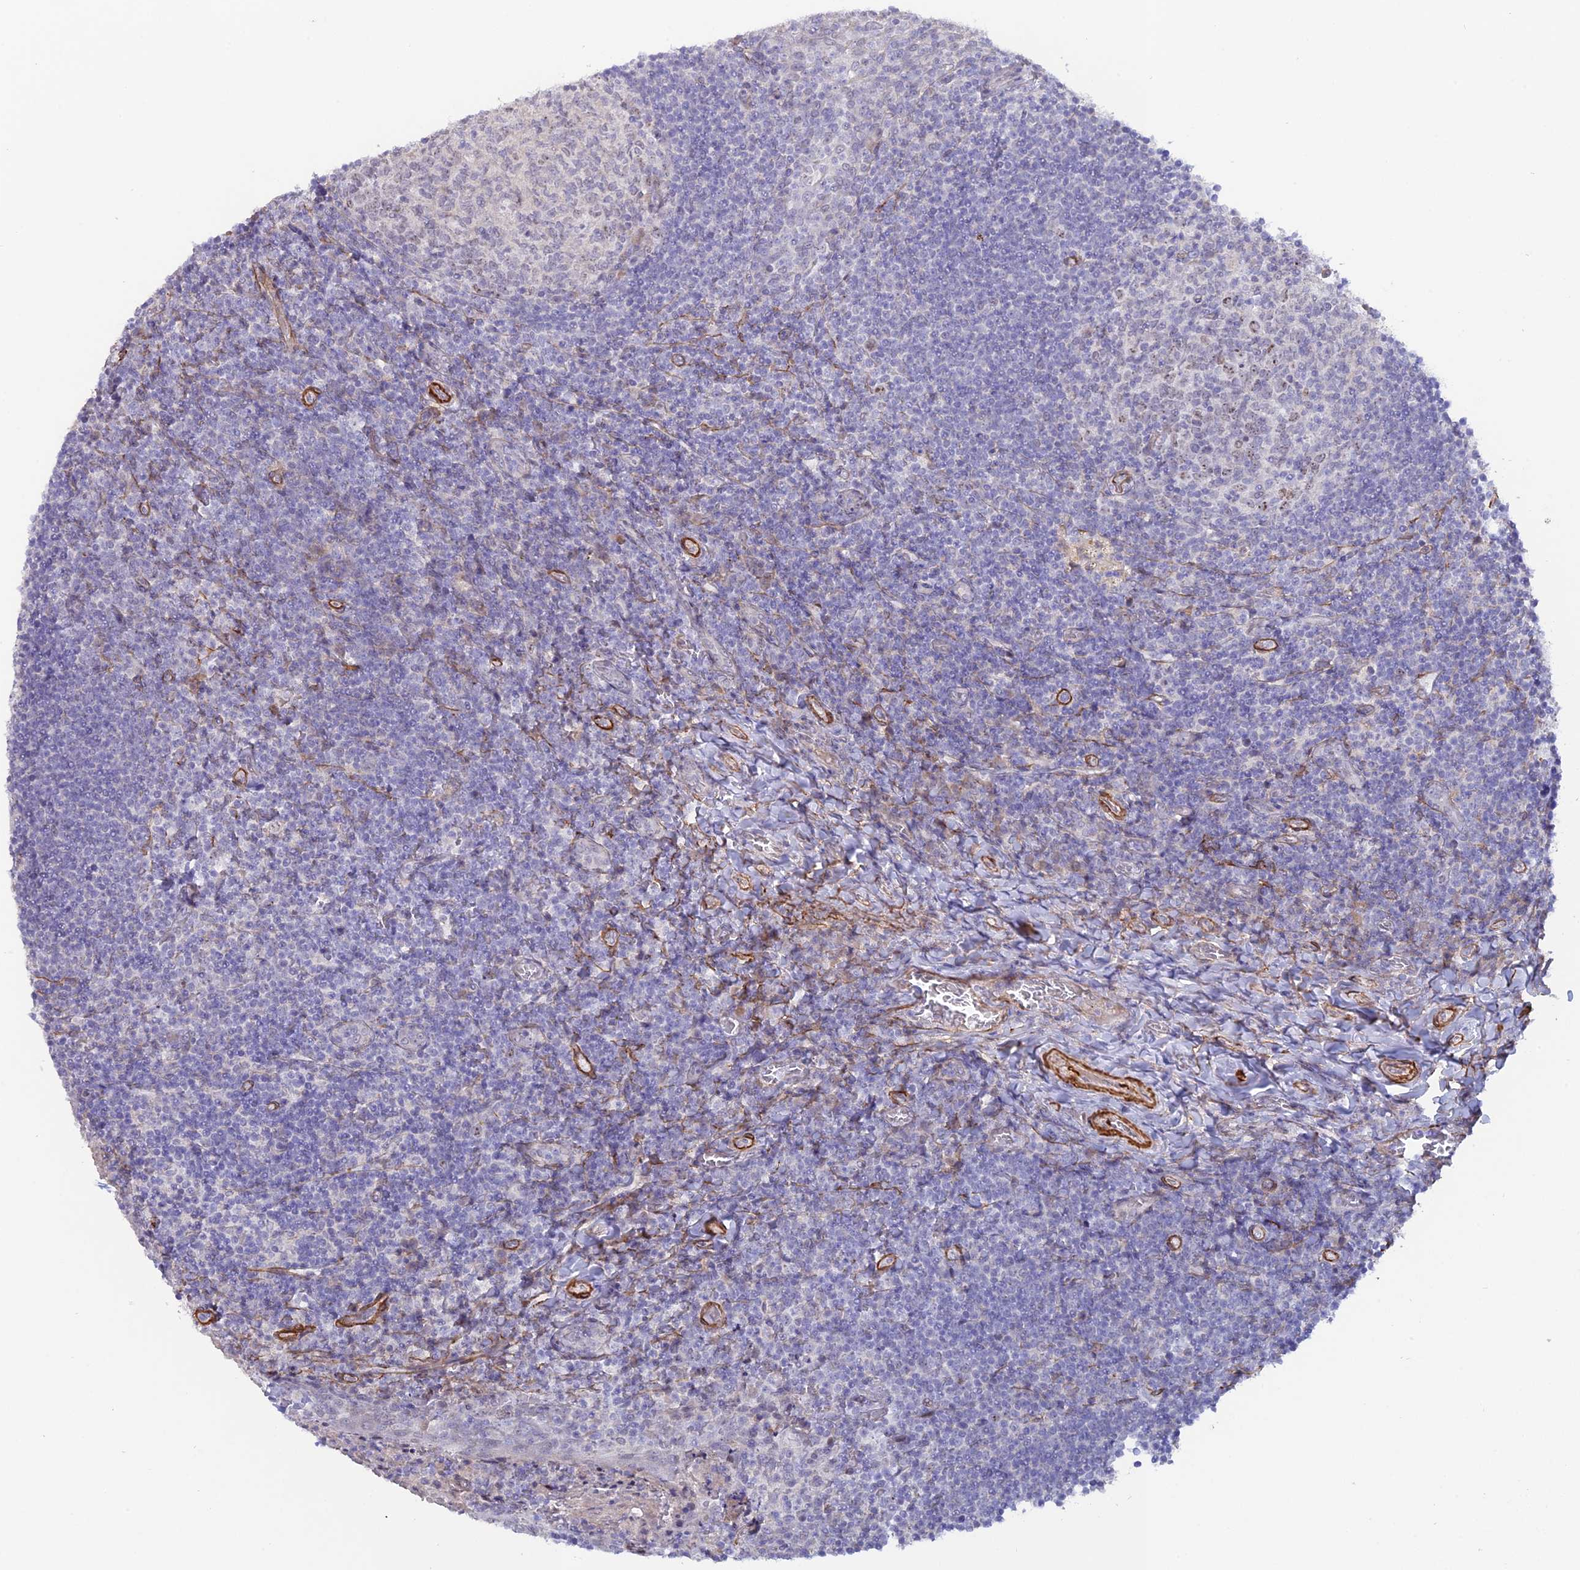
{"staining": {"intensity": "negative", "quantity": "none", "location": "none"}, "tissue": "tonsil", "cell_type": "Germinal center cells", "image_type": "normal", "snomed": [{"axis": "morphology", "description": "Normal tissue, NOS"}, {"axis": "topography", "description": "Tonsil"}], "caption": "DAB (3,3'-diaminobenzidine) immunohistochemical staining of benign tonsil displays no significant expression in germinal center cells.", "gene": "CCDC154", "patient": {"sex": "female", "age": 10}}